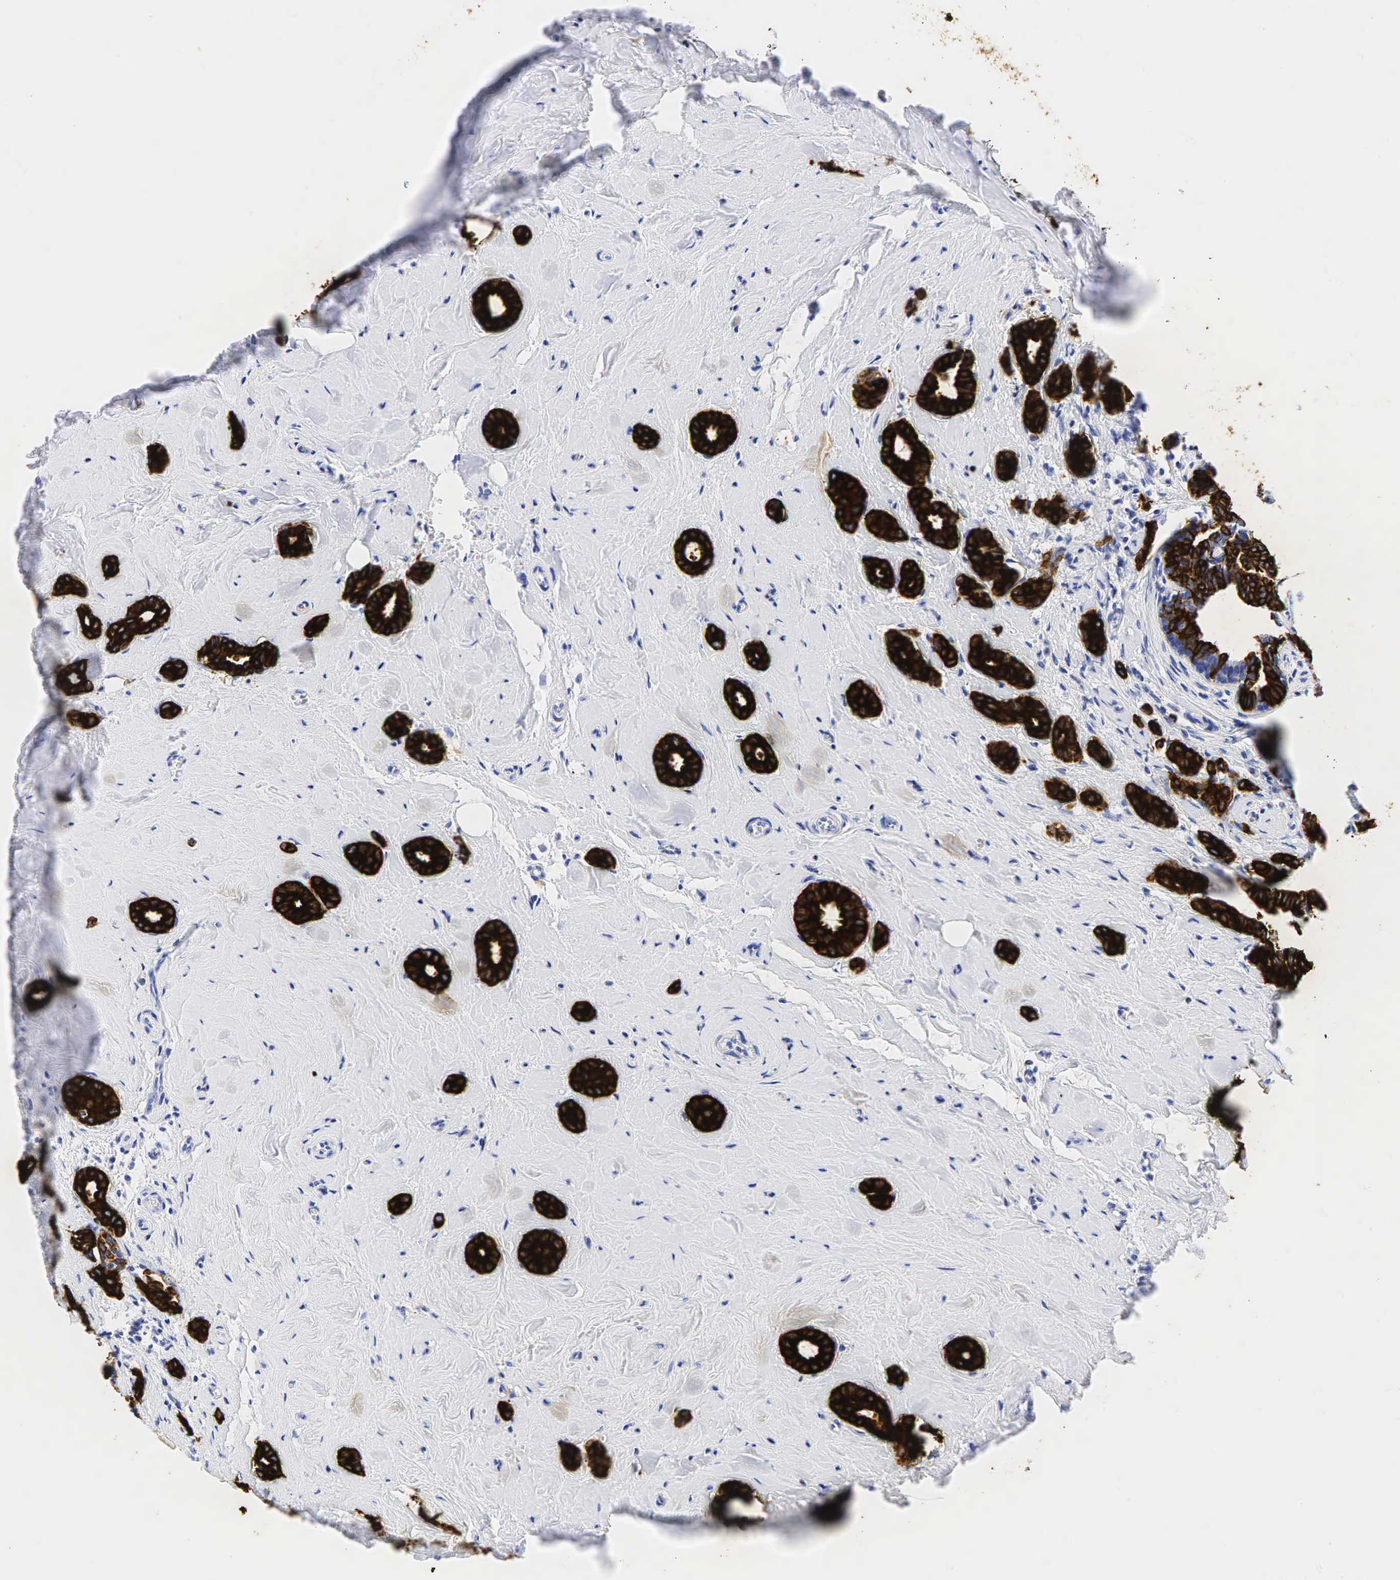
{"staining": {"intensity": "strong", "quantity": ">75%", "location": "cytoplasmic/membranous"}, "tissue": "breast cancer", "cell_type": "Tumor cells", "image_type": "cancer", "snomed": [{"axis": "morphology", "description": "Duct carcinoma"}, {"axis": "topography", "description": "Breast"}], "caption": "Human invasive ductal carcinoma (breast) stained with a protein marker shows strong staining in tumor cells.", "gene": "KRT7", "patient": {"sex": "female", "age": 50}}